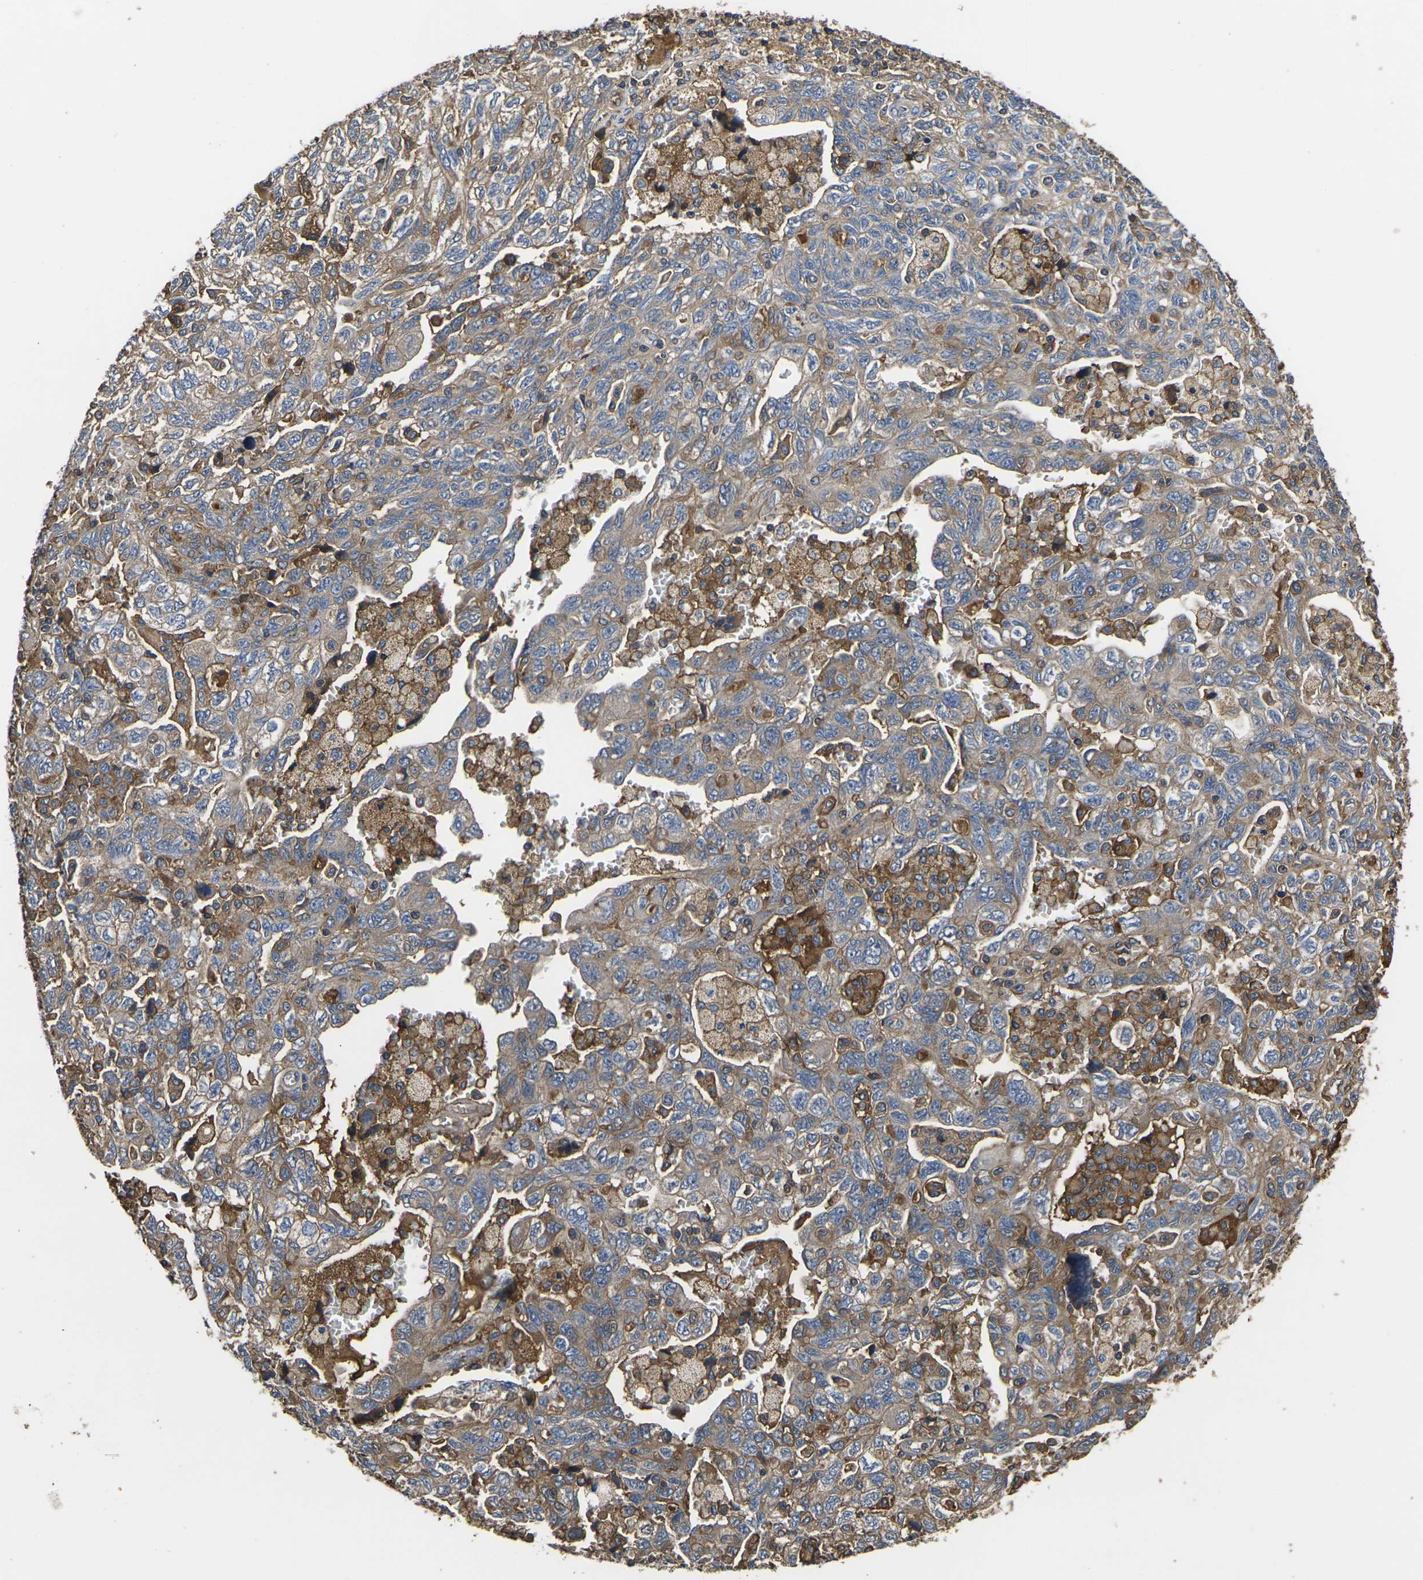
{"staining": {"intensity": "weak", "quantity": ">75%", "location": "cytoplasmic/membranous"}, "tissue": "ovarian cancer", "cell_type": "Tumor cells", "image_type": "cancer", "snomed": [{"axis": "morphology", "description": "Carcinoma, NOS"}, {"axis": "morphology", "description": "Cystadenocarcinoma, serous, NOS"}, {"axis": "topography", "description": "Ovary"}], "caption": "DAB immunohistochemical staining of human ovarian serous cystadenocarcinoma exhibits weak cytoplasmic/membranous protein positivity in about >75% of tumor cells.", "gene": "HSPG2", "patient": {"sex": "female", "age": 69}}